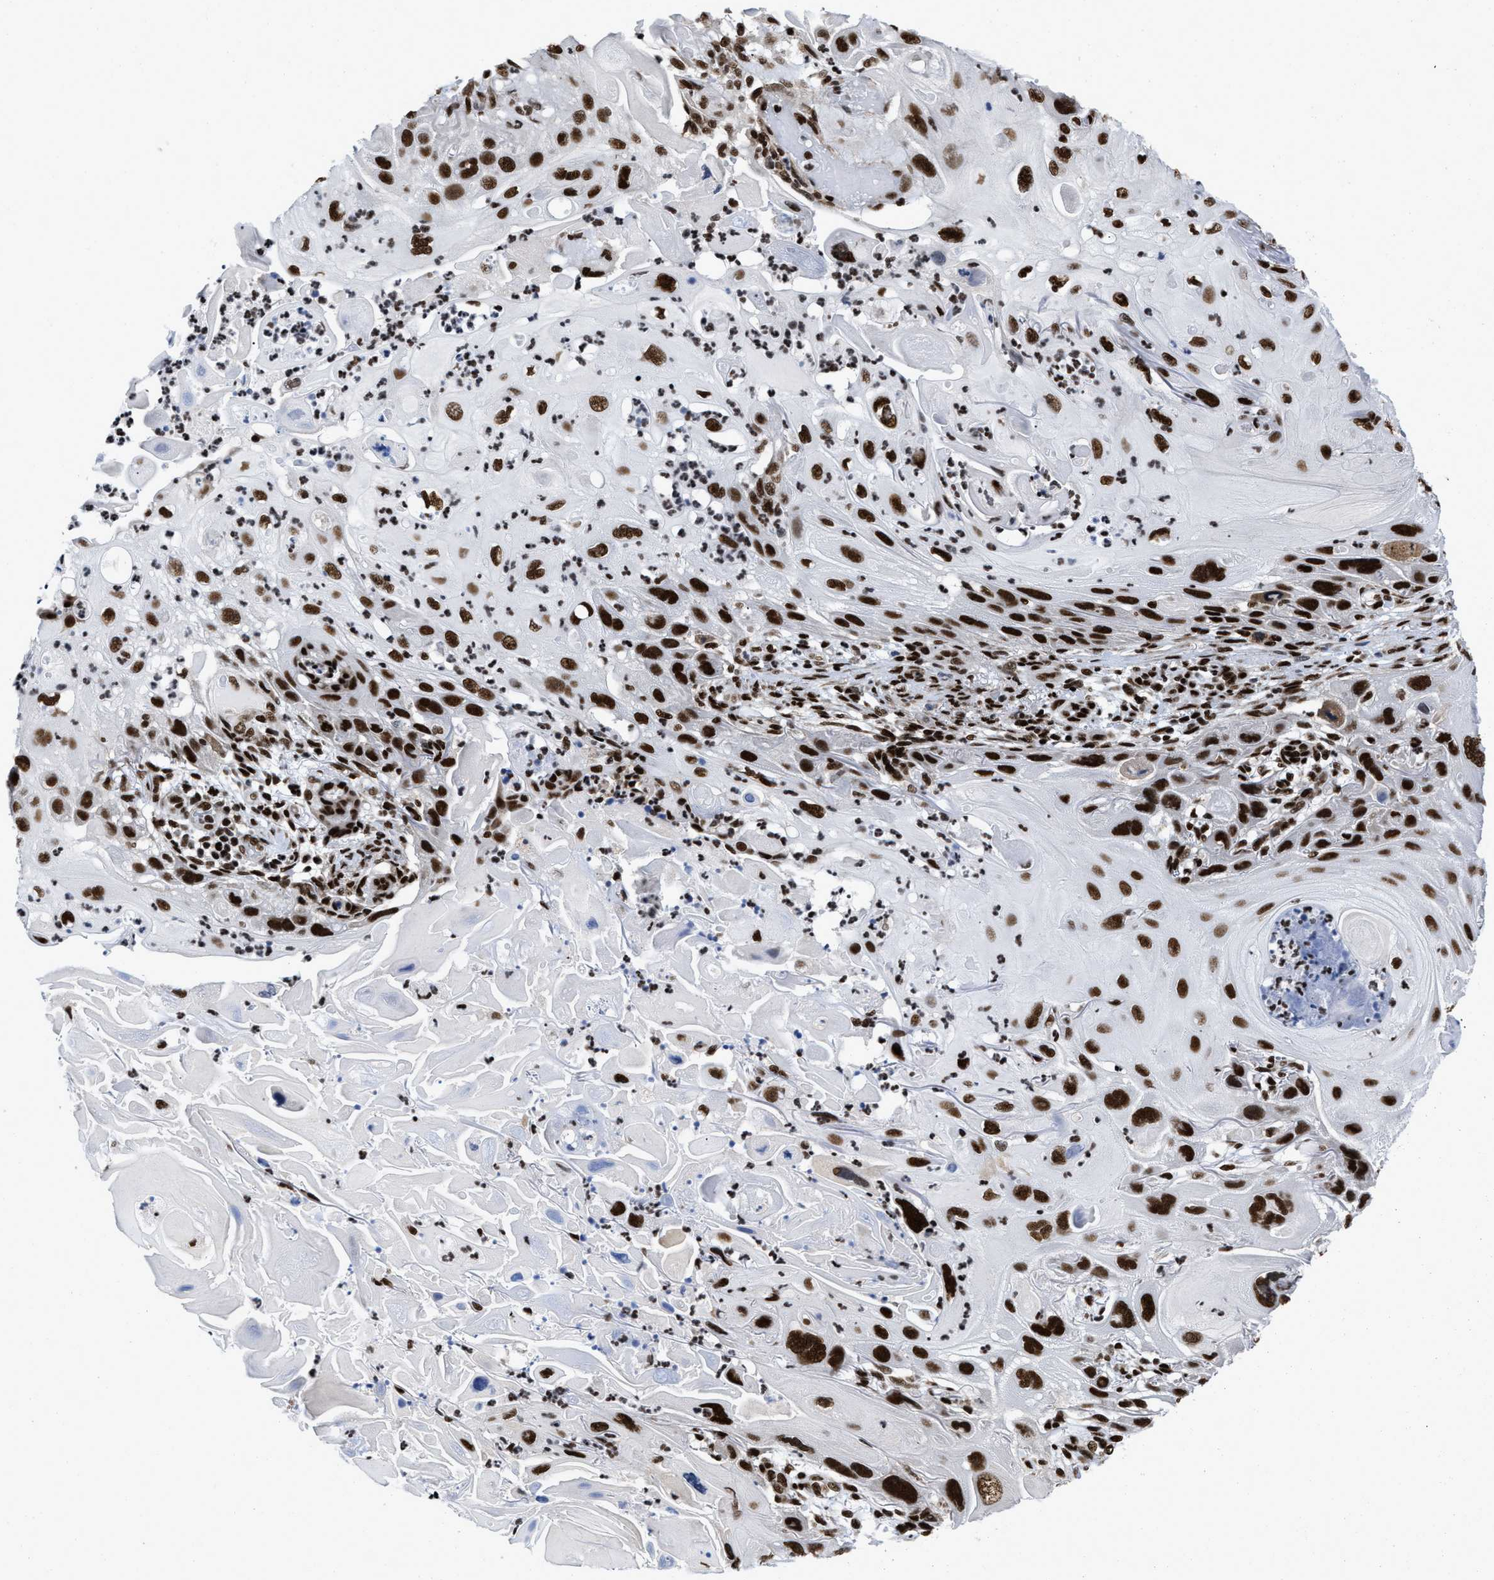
{"staining": {"intensity": "strong", "quantity": ">75%", "location": "nuclear"}, "tissue": "skin cancer", "cell_type": "Tumor cells", "image_type": "cancer", "snomed": [{"axis": "morphology", "description": "Squamous cell carcinoma, NOS"}, {"axis": "topography", "description": "Skin"}], "caption": "Protein analysis of skin squamous cell carcinoma tissue demonstrates strong nuclear expression in about >75% of tumor cells.", "gene": "CREB1", "patient": {"sex": "female", "age": 77}}